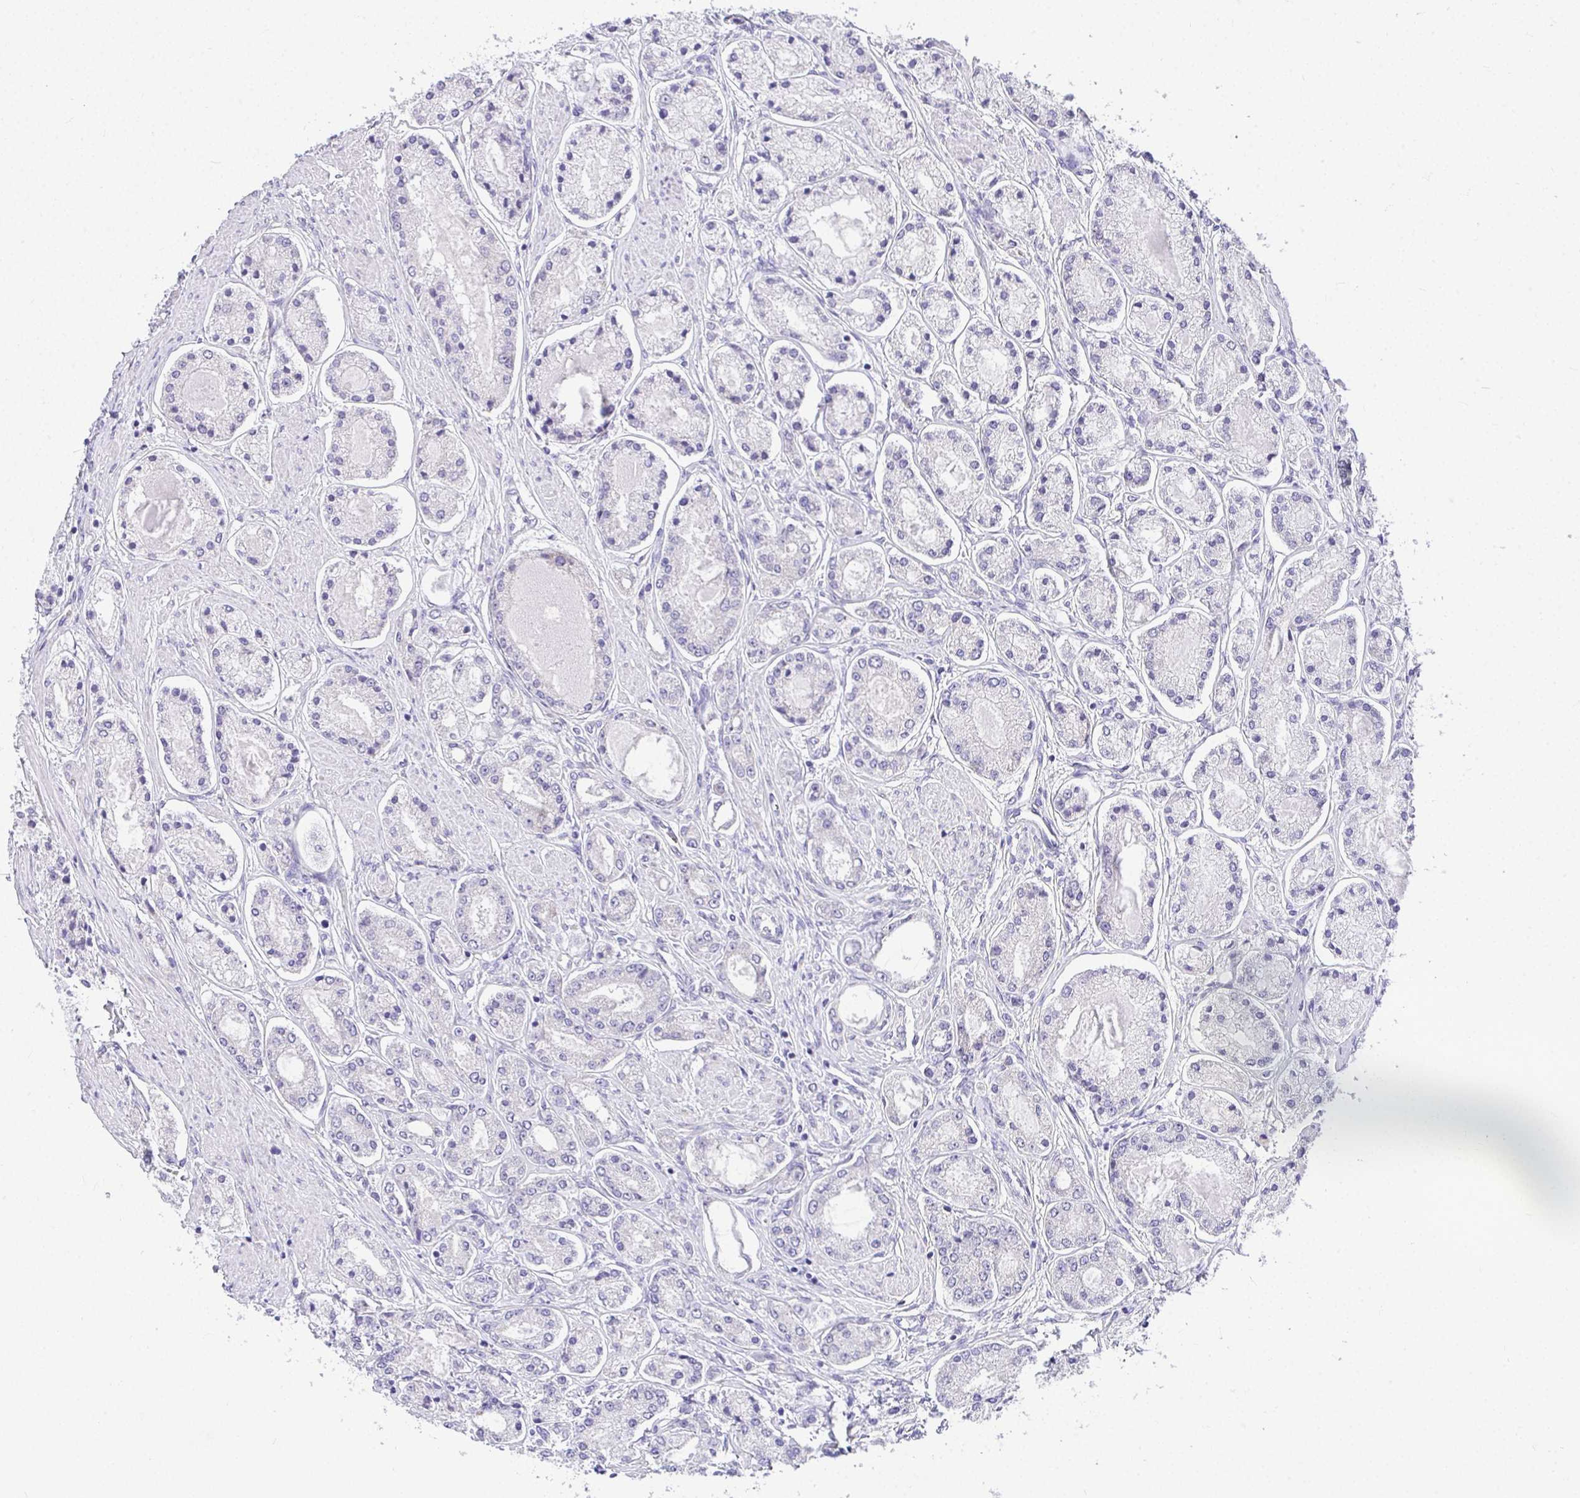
{"staining": {"intensity": "negative", "quantity": "none", "location": "none"}, "tissue": "prostate cancer", "cell_type": "Tumor cells", "image_type": "cancer", "snomed": [{"axis": "morphology", "description": "Adenocarcinoma, High grade"}, {"axis": "topography", "description": "Prostate"}], "caption": "Tumor cells are negative for protein expression in human prostate cancer.", "gene": "ADRA2C", "patient": {"sex": "male", "age": 66}}